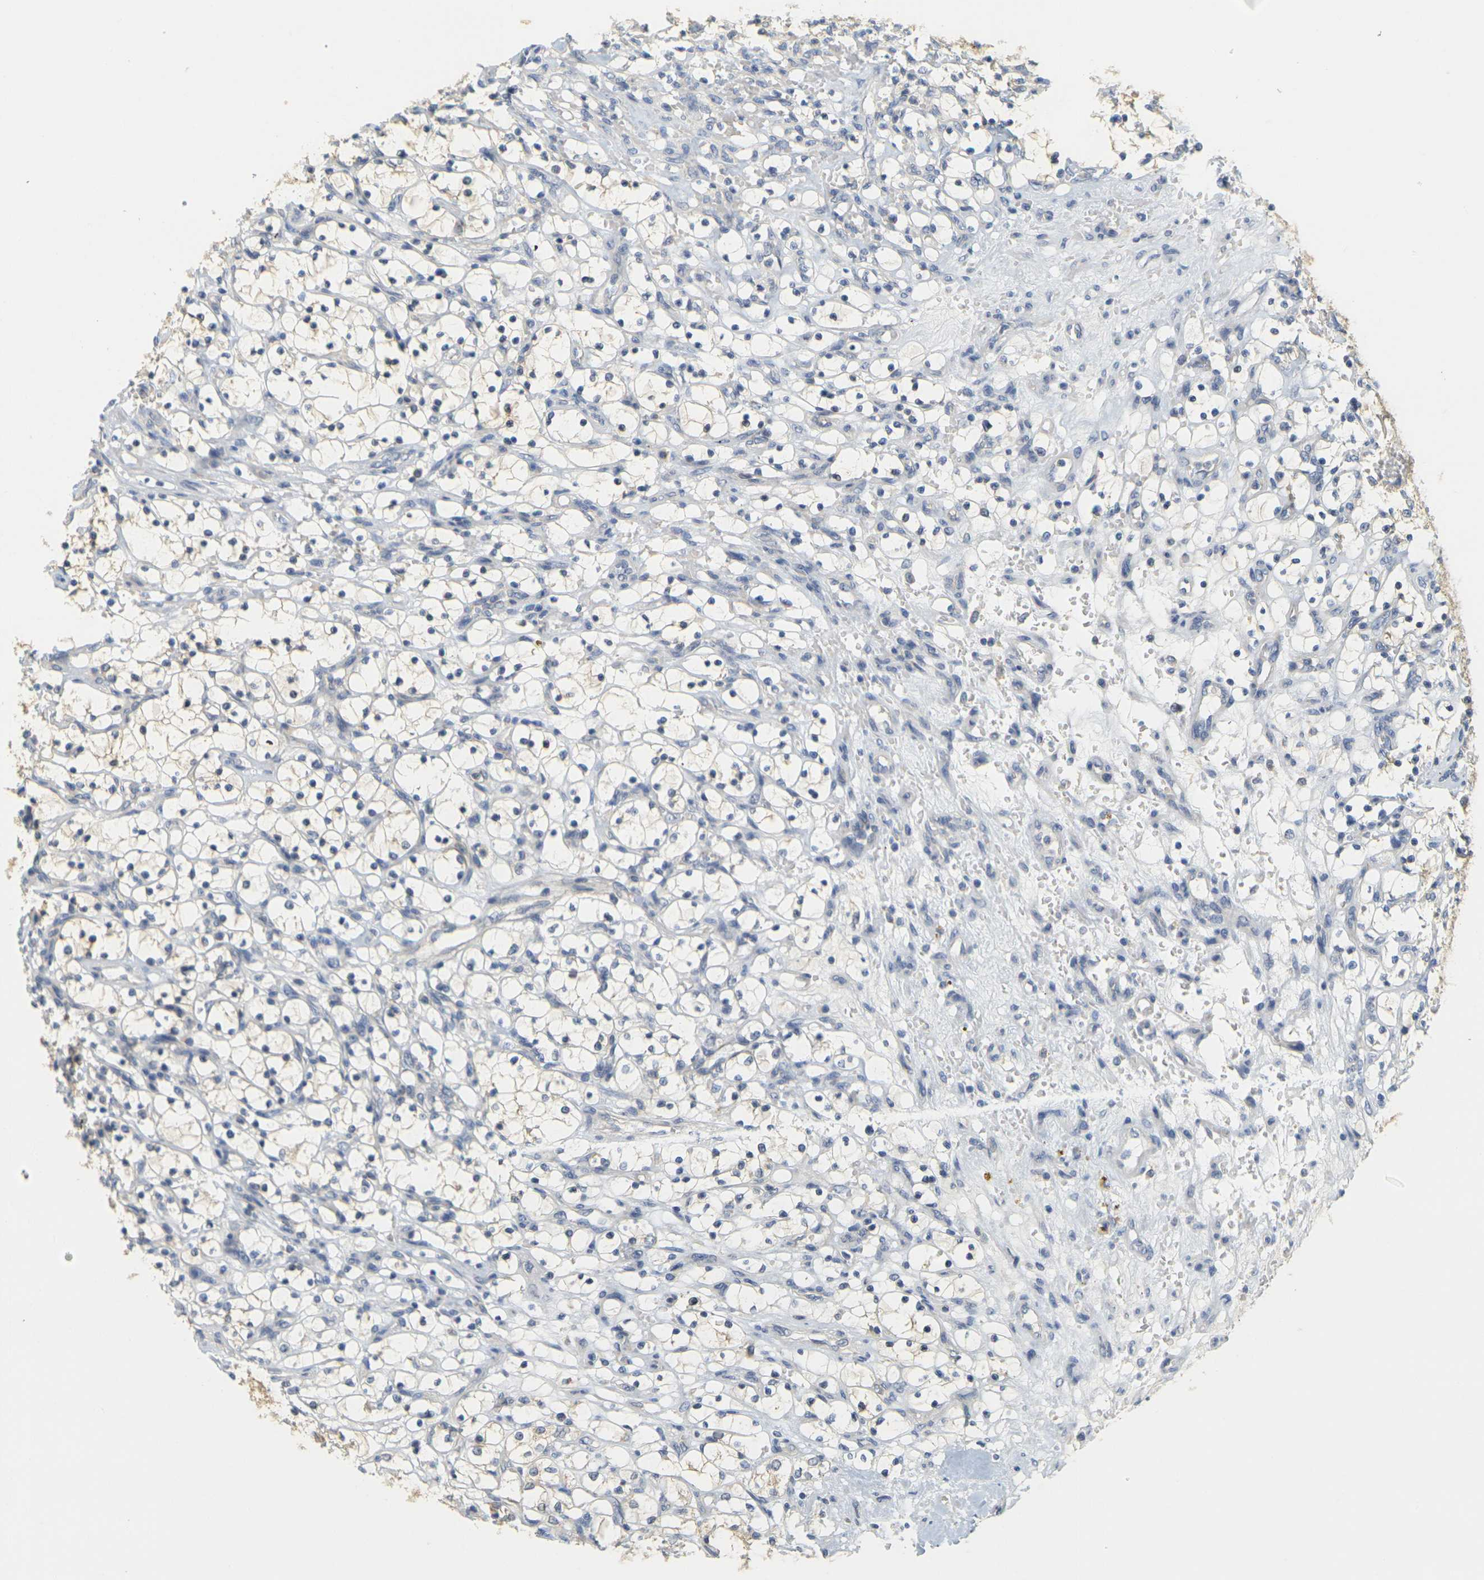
{"staining": {"intensity": "negative", "quantity": "none", "location": "none"}, "tissue": "renal cancer", "cell_type": "Tumor cells", "image_type": "cancer", "snomed": [{"axis": "morphology", "description": "Adenocarcinoma, NOS"}, {"axis": "topography", "description": "Kidney"}], "caption": "This is an IHC photomicrograph of human renal cancer (adenocarcinoma). There is no staining in tumor cells.", "gene": "GDAP1", "patient": {"sex": "female", "age": 69}}